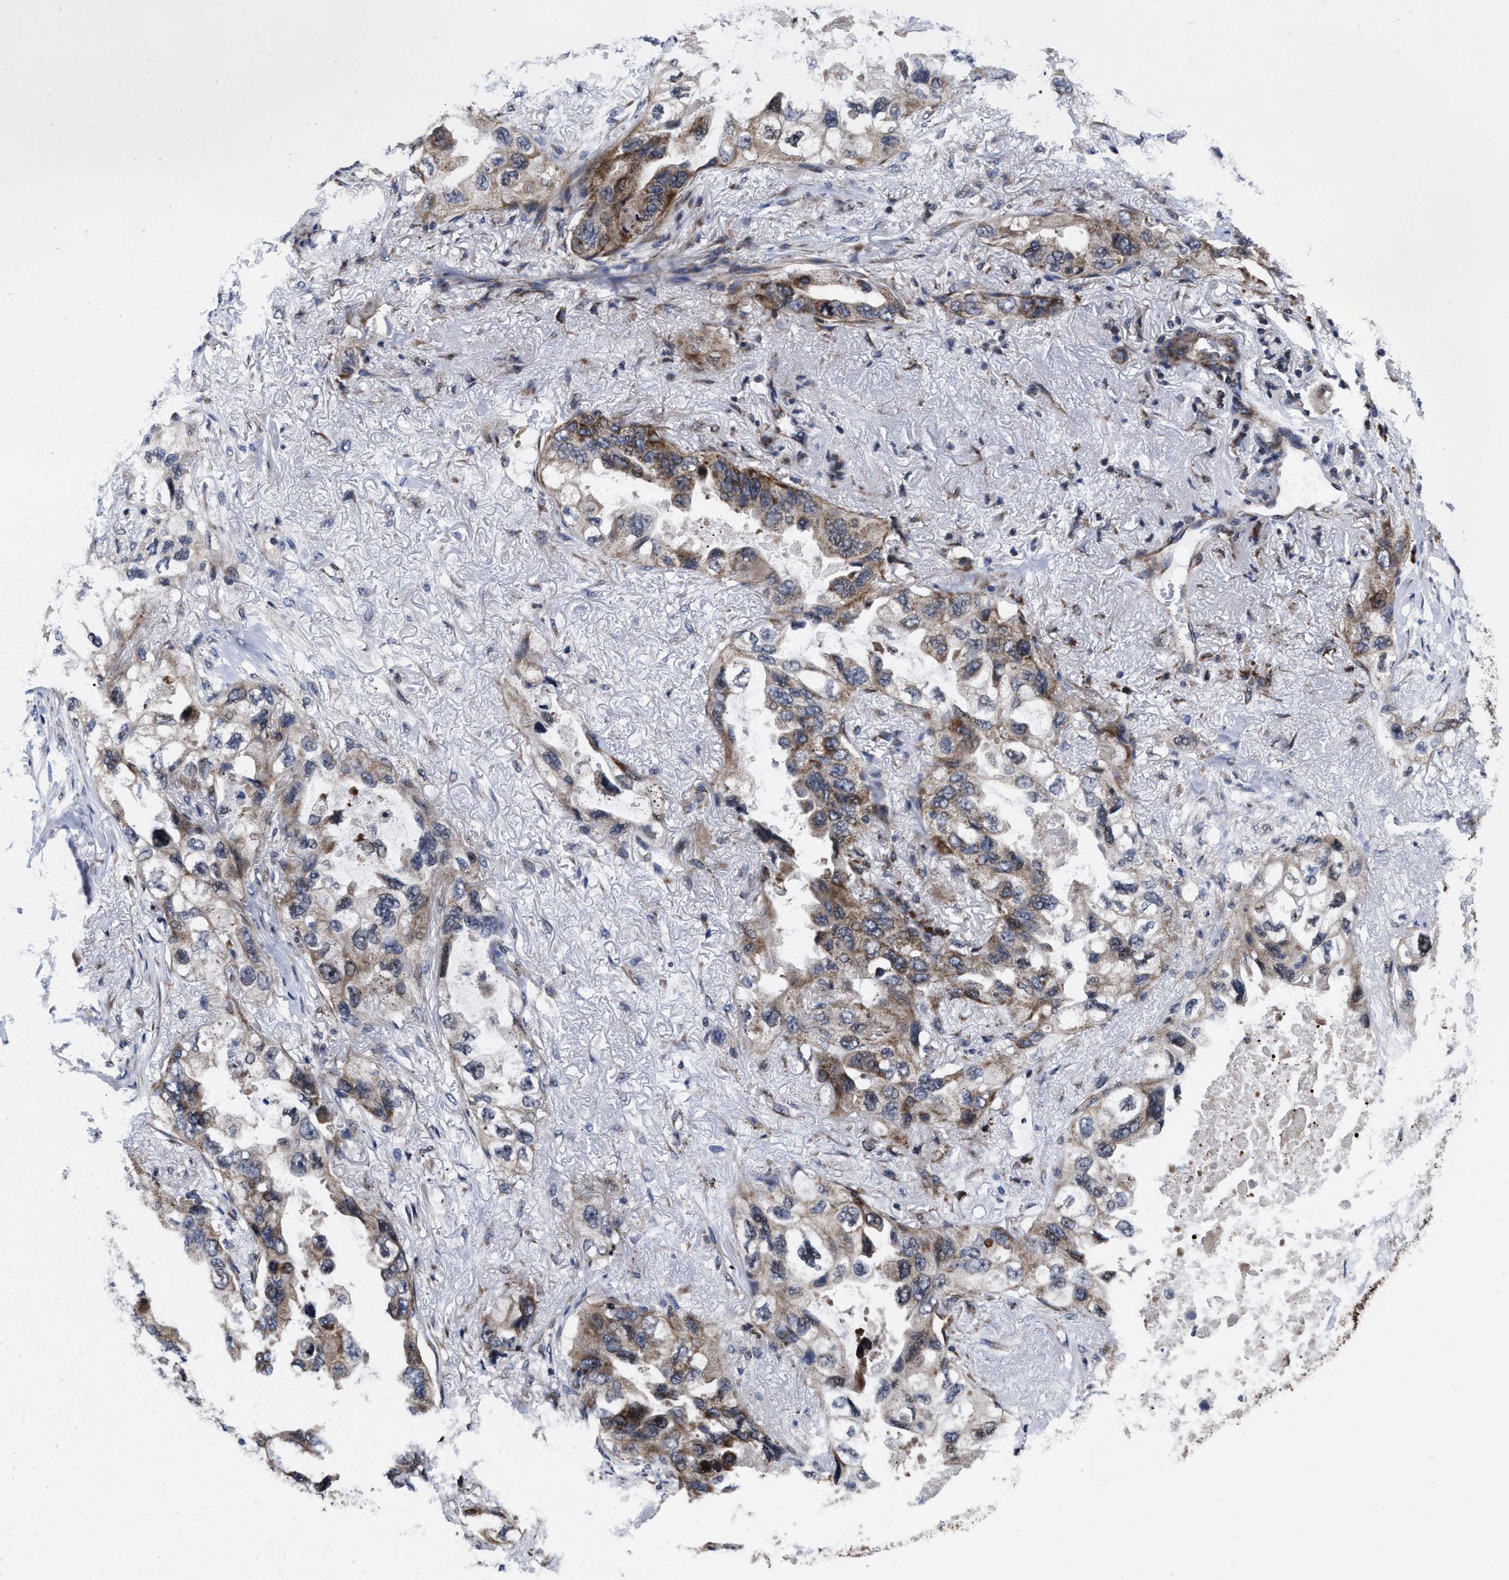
{"staining": {"intensity": "weak", "quantity": ">75%", "location": "cytoplasmic/membranous"}, "tissue": "lung cancer", "cell_type": "Tumor cells", "image_type": "cancer", "snomed": [{"axis": "morphology", "description": "Squamous cell carcinoma, NOS"}, {"axis": "topography", "description": "Lung"}], "caption": "Immunohistochemistry (IHC) (DAB) staining of human lung cancer reveals weak cytoplasmic/membranous protein positivity in approximately >75% of tumor cells.", "gene": "MRPL50", "patient": {"sex": "female", "age": 73}}